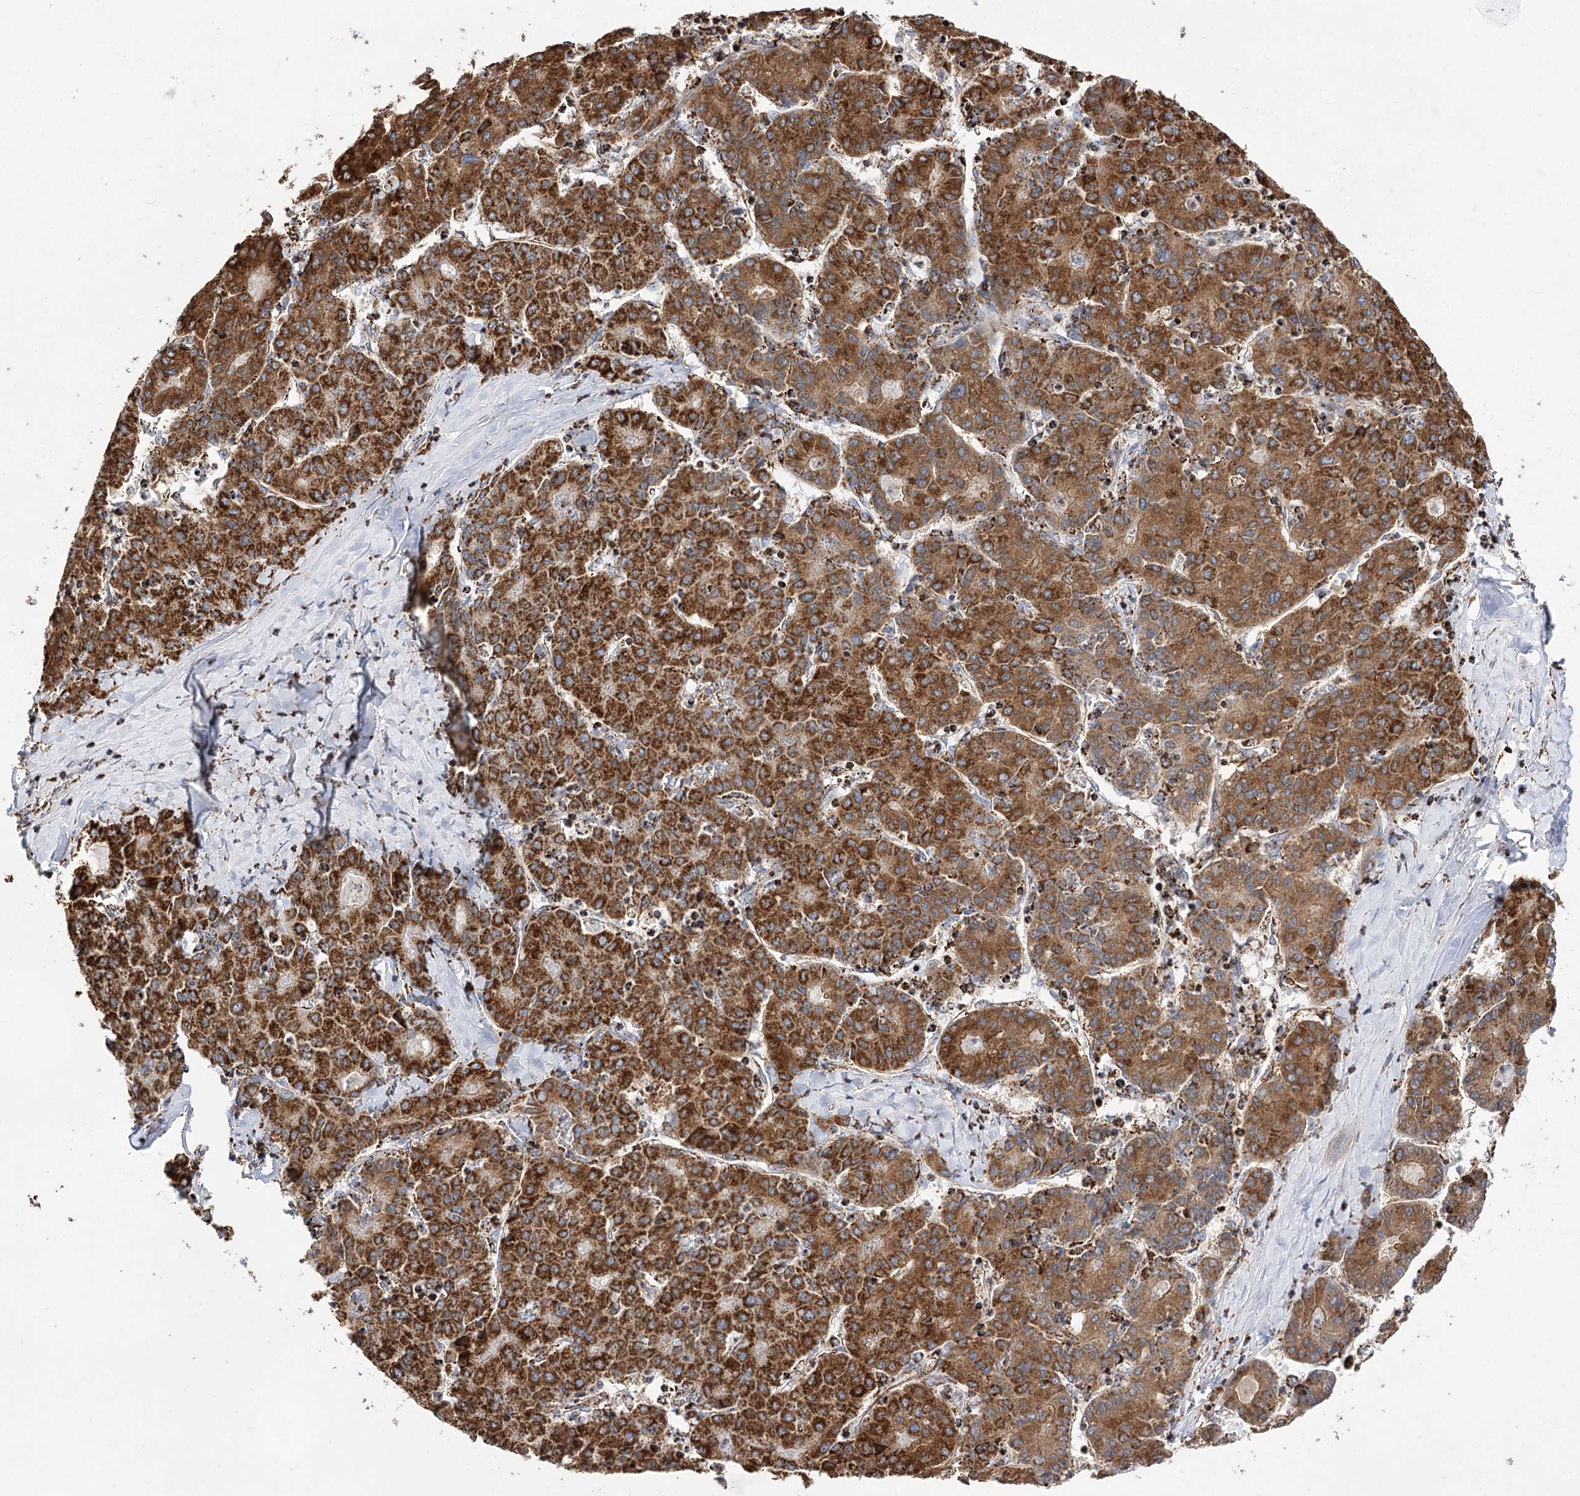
{"staining": {"intensity": "strong", "quantity": ">75%", "location": "cytoplasmic/membranous"}, "tissue": "liver cancer", "cell_type": "Tumor cells", "image_type": "cancer", "snomed": [{"axis": "morphology", "description": "Carcinoma, Hepatocellular, NOS"}, {"axis": "topography", "description": "Liver"}], "caption": "Hepatocellular carcinoma (liver) was stained to show a protein in brown. There is high levels of strong cytoplasmic/membranous expression in approximately >75% of tumor cells. Nuclei are stained in blue.", "gene": "NADK2", "patient": {"sex": "male", "age": 65}}